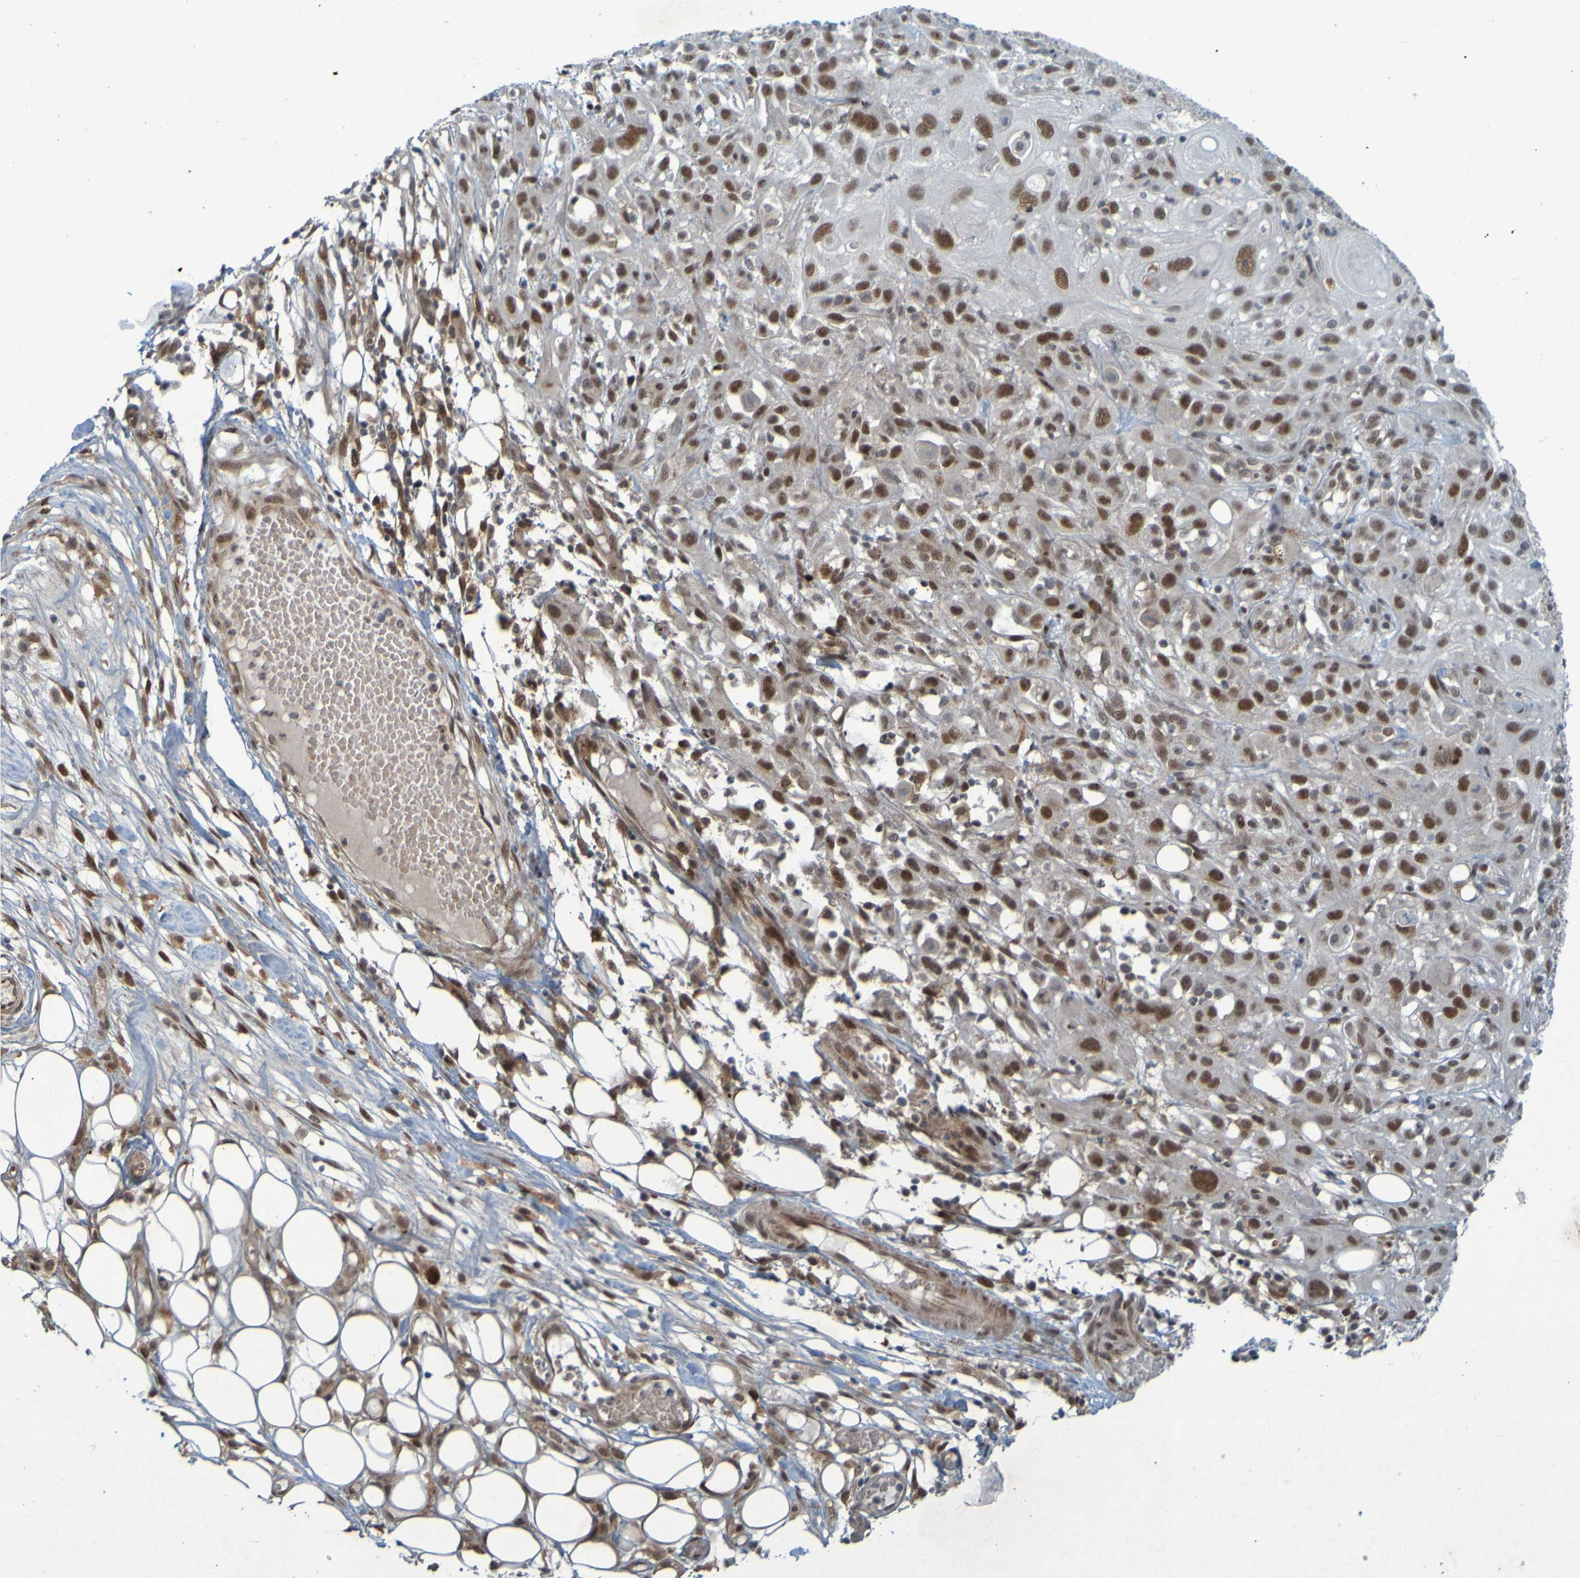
{"staining": {"intensity": "moderate", "quantity": ">75%", "location": "nuclear"}, "tissue": "skin cancer", "cell_type": "Tumor cells", "image_type": "cancer", "snomed": [{"axis": "morphology", "description": "Squamous cell carcinoma, NOS"}, {"axis": "topography", "description": "Skin"}], "caption": "Human skin cancer (squamous cell carcinoma) stained with a protein marker reveals moderate staining in tumor cells.", "gene": "MCPH1", "patient": {"sex": "male", "age": 75}}